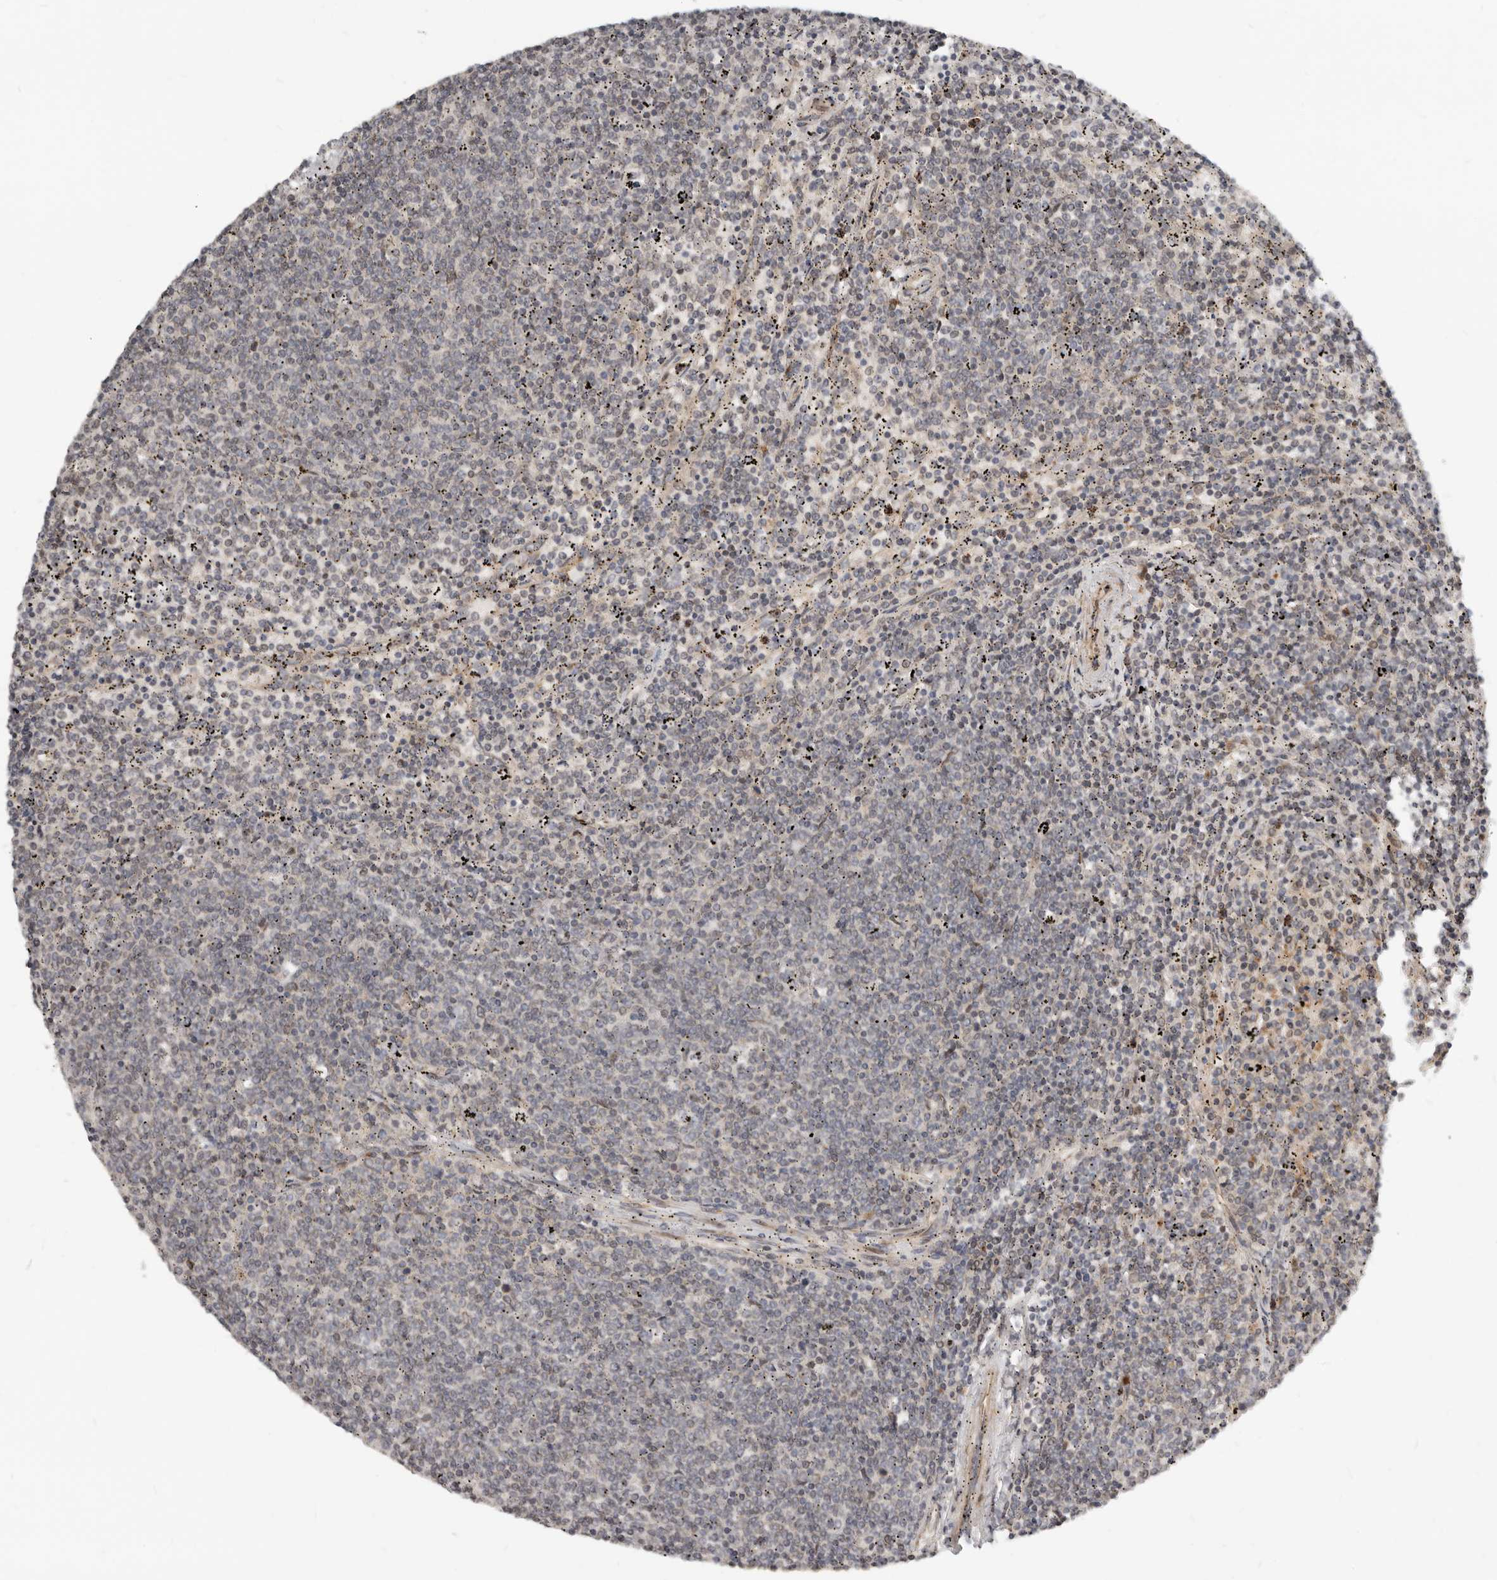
{"staining": {"intensity": "negative", "quantity": "none", "location": "none"}, "tissue": "lymphoma", "cell_type": "Tumor cells", "image_type": "cancer", "snomed": [{"axis": "morphology", "description": "Malignant lymphoma, non-Hodgkin's type, Low grade"}, {"axis": "topography", "description": "Spleen"}], "caption": "DAB immunohistochemical staining of low-grade malignant lymphoma, non-Hodgkin's type exhibits no significant expression in tumor cells.", "gene": "NPY4R", "patient": {"sex": "female", "age": 50}}